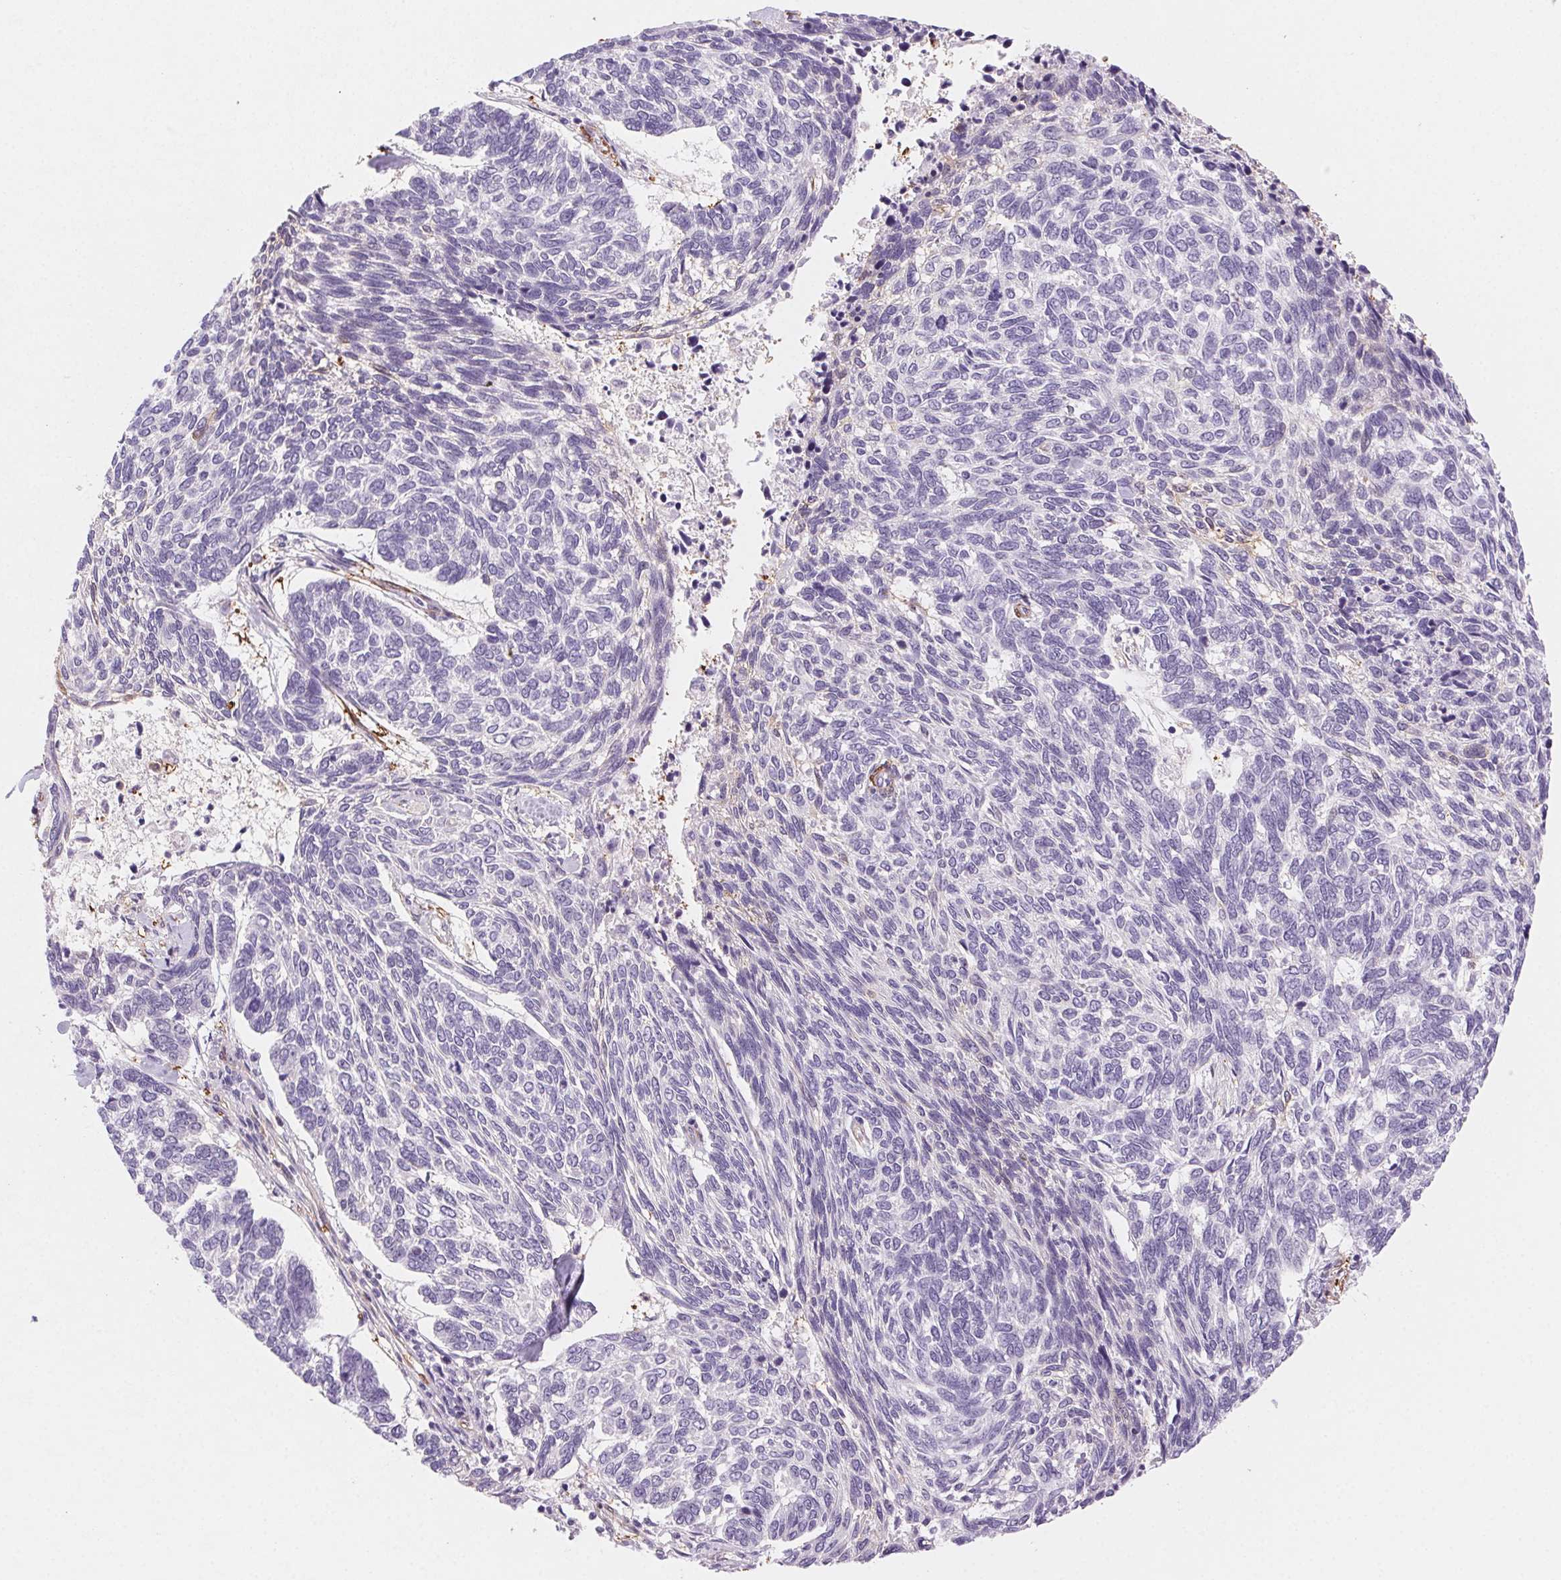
{"staining": {"intensity": "negative", "quantity": "none", "location": "none"}, "tissue": "skin cancer", "cell_type": "Tumor cells", "image_type": "cancer", "snomed": [{"axis": "morphology", "description": "Basal cell carcinoma"}, {"axis": "topography", "description": "Skin"}], "caption": "High power microscopy histopathology image of an immunohistochemistry image of basal cell carcinoma (skin), revealing no significant staining in tumor cells.", "gene": "GPX8", "patient": {"sex": "female", "age": 65}}